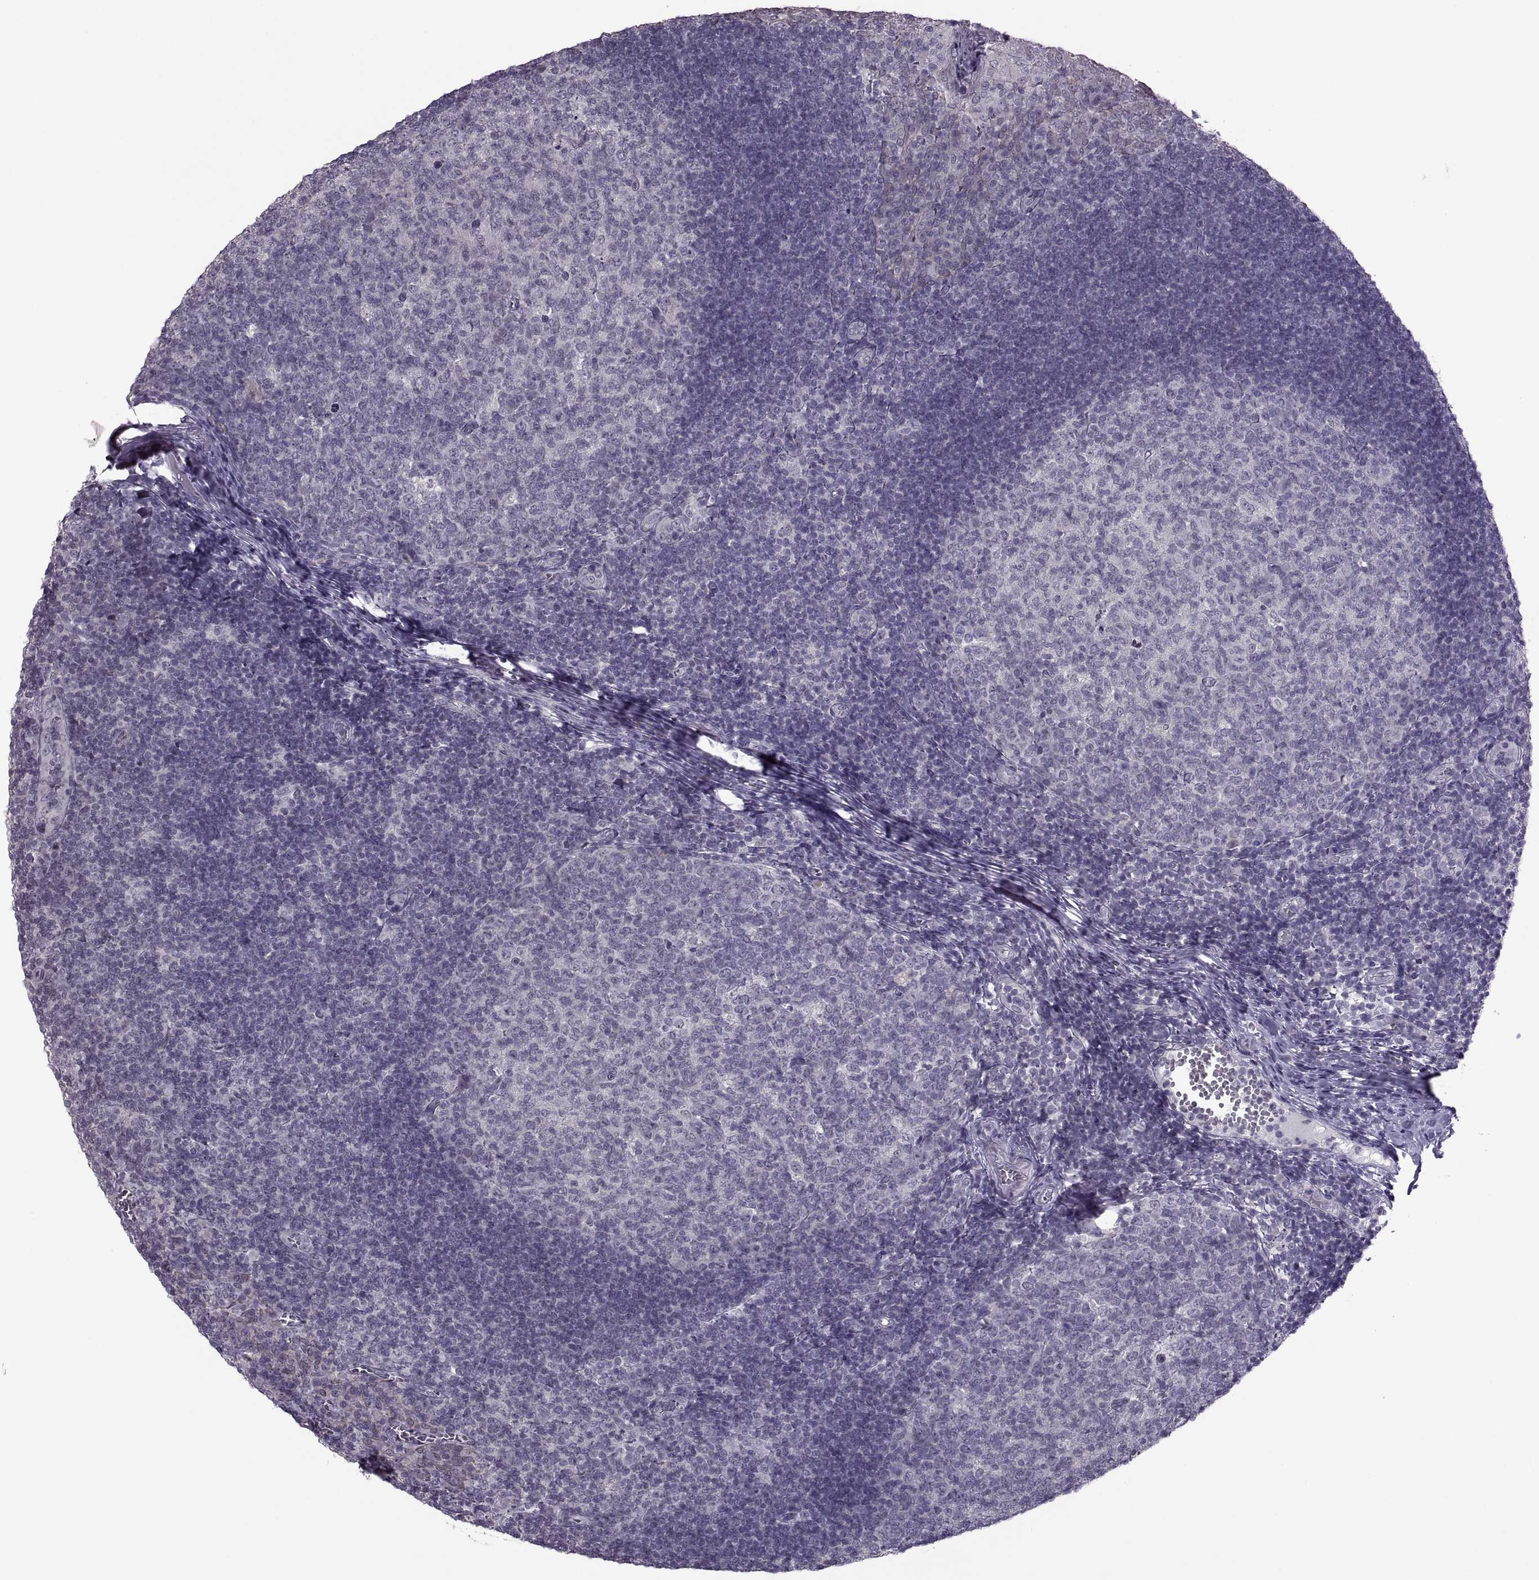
{"staining": {"intensity": "negative", "quantity": "none", "location": "none"}, "tissue": "tonsil", "cell_type": "Germinal center cells", "image_type": "normal", "snomed": [{"axis": "morphology", "description": "Normal tissue, NOS"}, {"axis": "topography", "description": "Tonsil"}], "caption": "This image is of unremarkable tonsil stained with immunohistochemistry (IHC) to label a protein in brown with the nuclei are counter-stained blue. There is no staining in germinal center cells.", "gene": "MGAT4D", "patient": {"sex": "female", "age": 13}}